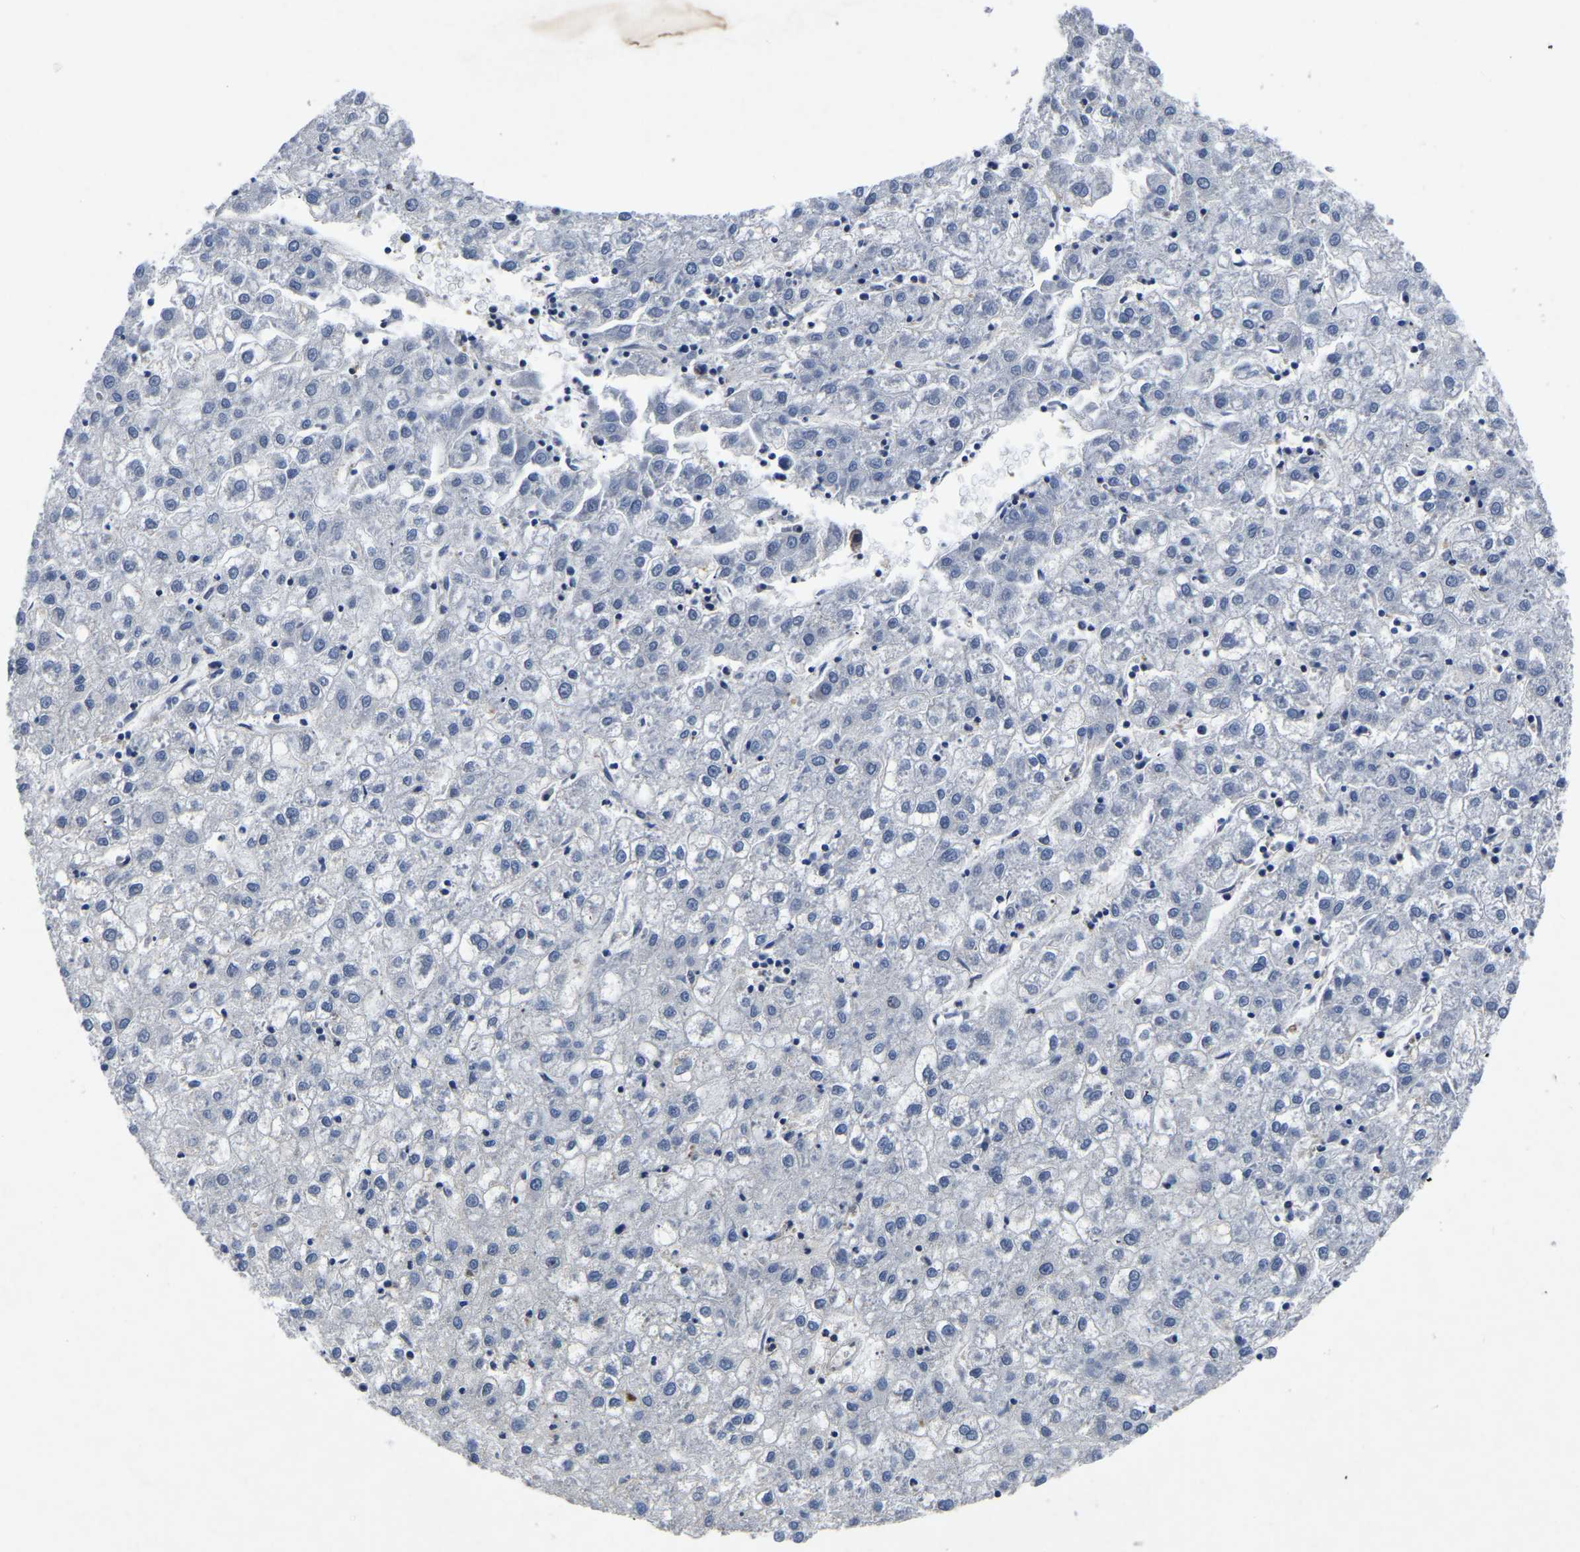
{"staining": {"intensity": "negative", "quantity": "none", "location": "none"}, "tissue": "liver cancer", "cell_type": "Tumor cells", "image_type": "cancer", "snomed": [{"axis": "morphology", "description": "Carcinoma, Hepatocellular, NOS"}, {"axis": "topography", "description": "Liver"}], "caption": "A histopathology image of human liver cancer is negative for staining in tumor cells.", "gene": "FGD5", "patient": {"sex": "male", "age": 72}}